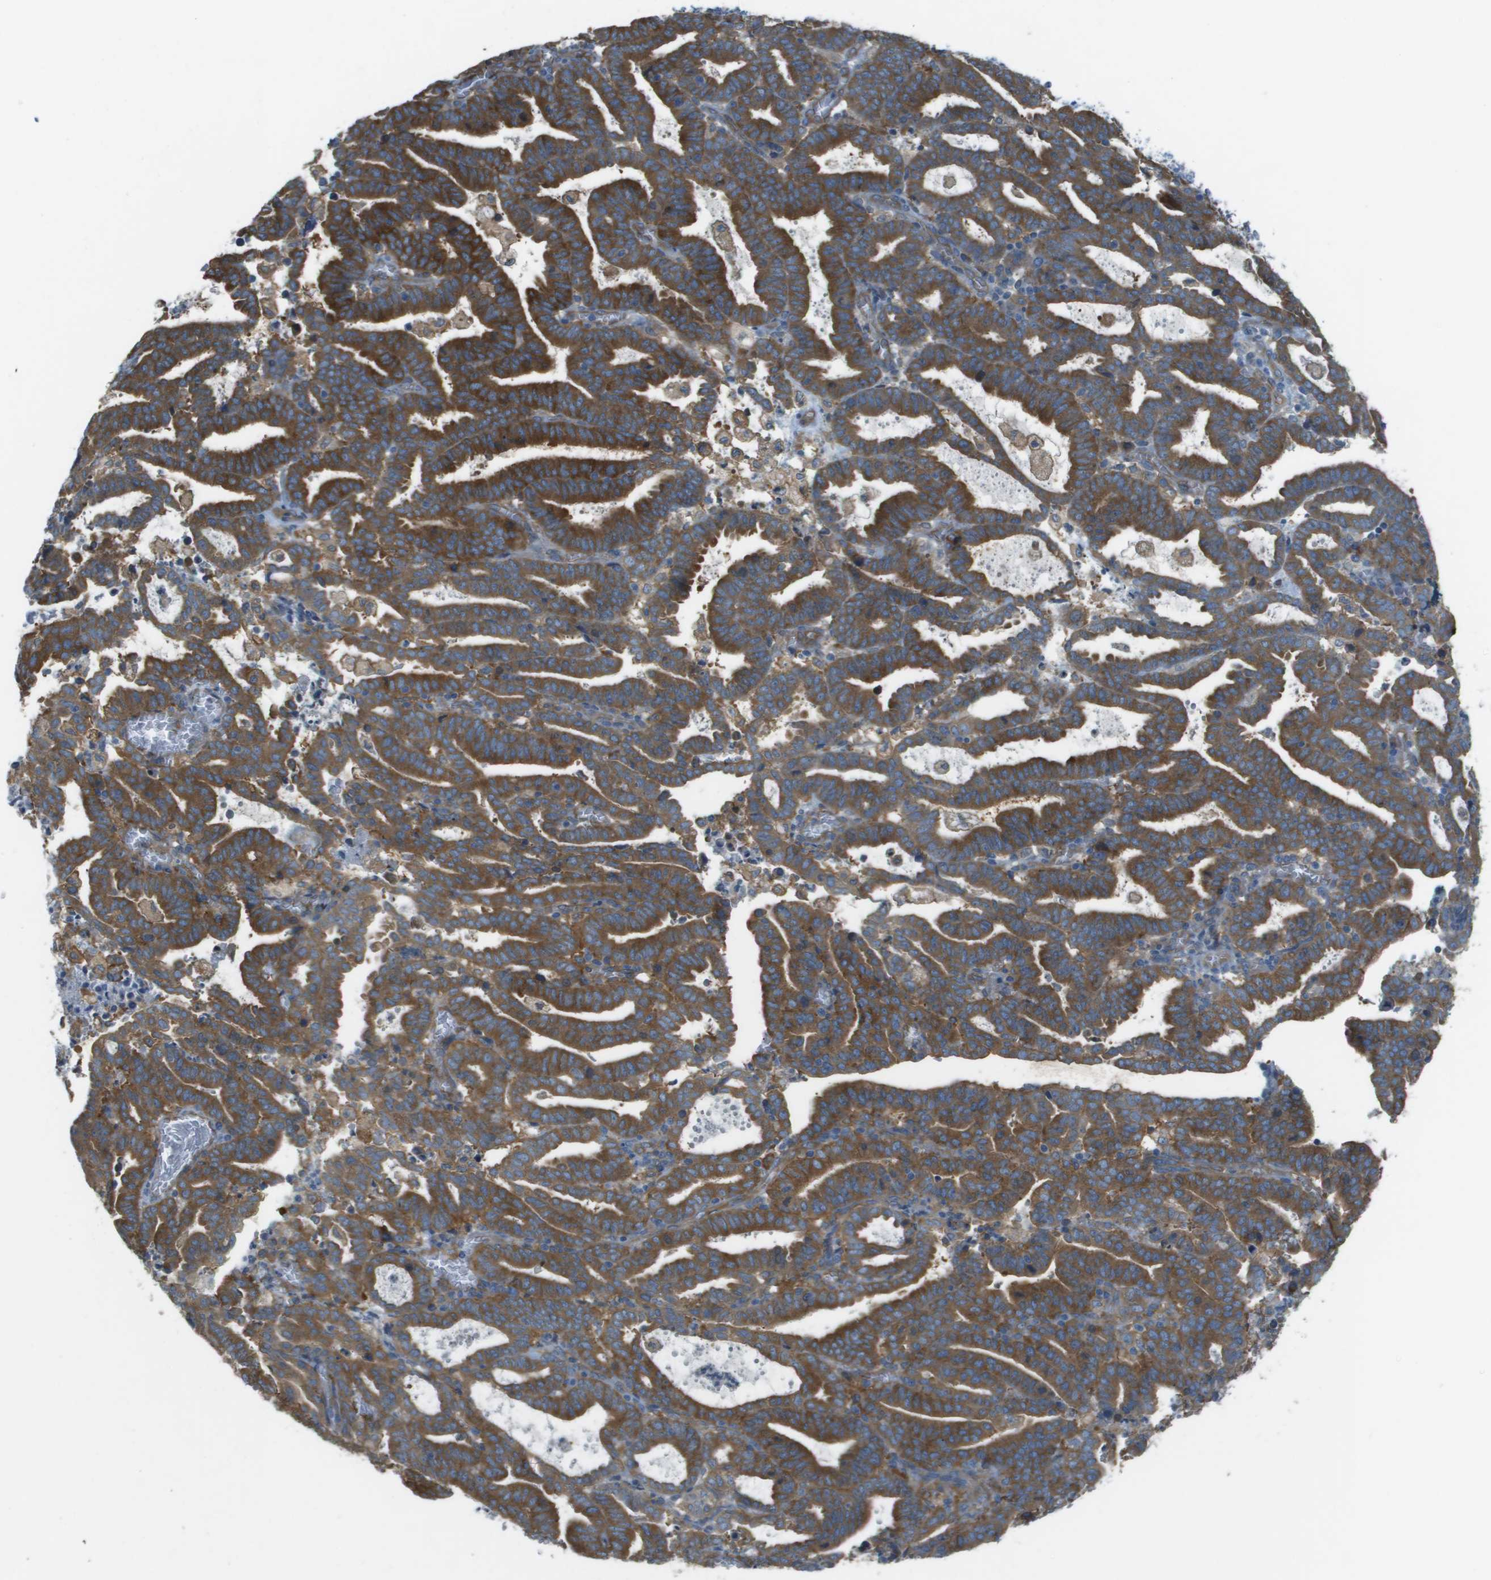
{"staining": {"intensity": "strong", "quantity": ">75%", "location": "cytoplasmic/membranous"}, "tissue": "endometrial cancer", "cell_type": "Tumor cells", "image_type": "cancer", "snomed": [{"axis": "morphology", "description": "Adenocarcinoma, NOS"}, {"axis": "topography", "description": "Uterus"}], "caption": "Immunohistochemical staining of human endometrial cancer (adenocarcinoma) demonstrates high levels of strong cytoplasmic/membranous protein expression in about >75% of tumor cells.", "gene": "CORO1B", "patient": {"sex": "female", "age": 83}}